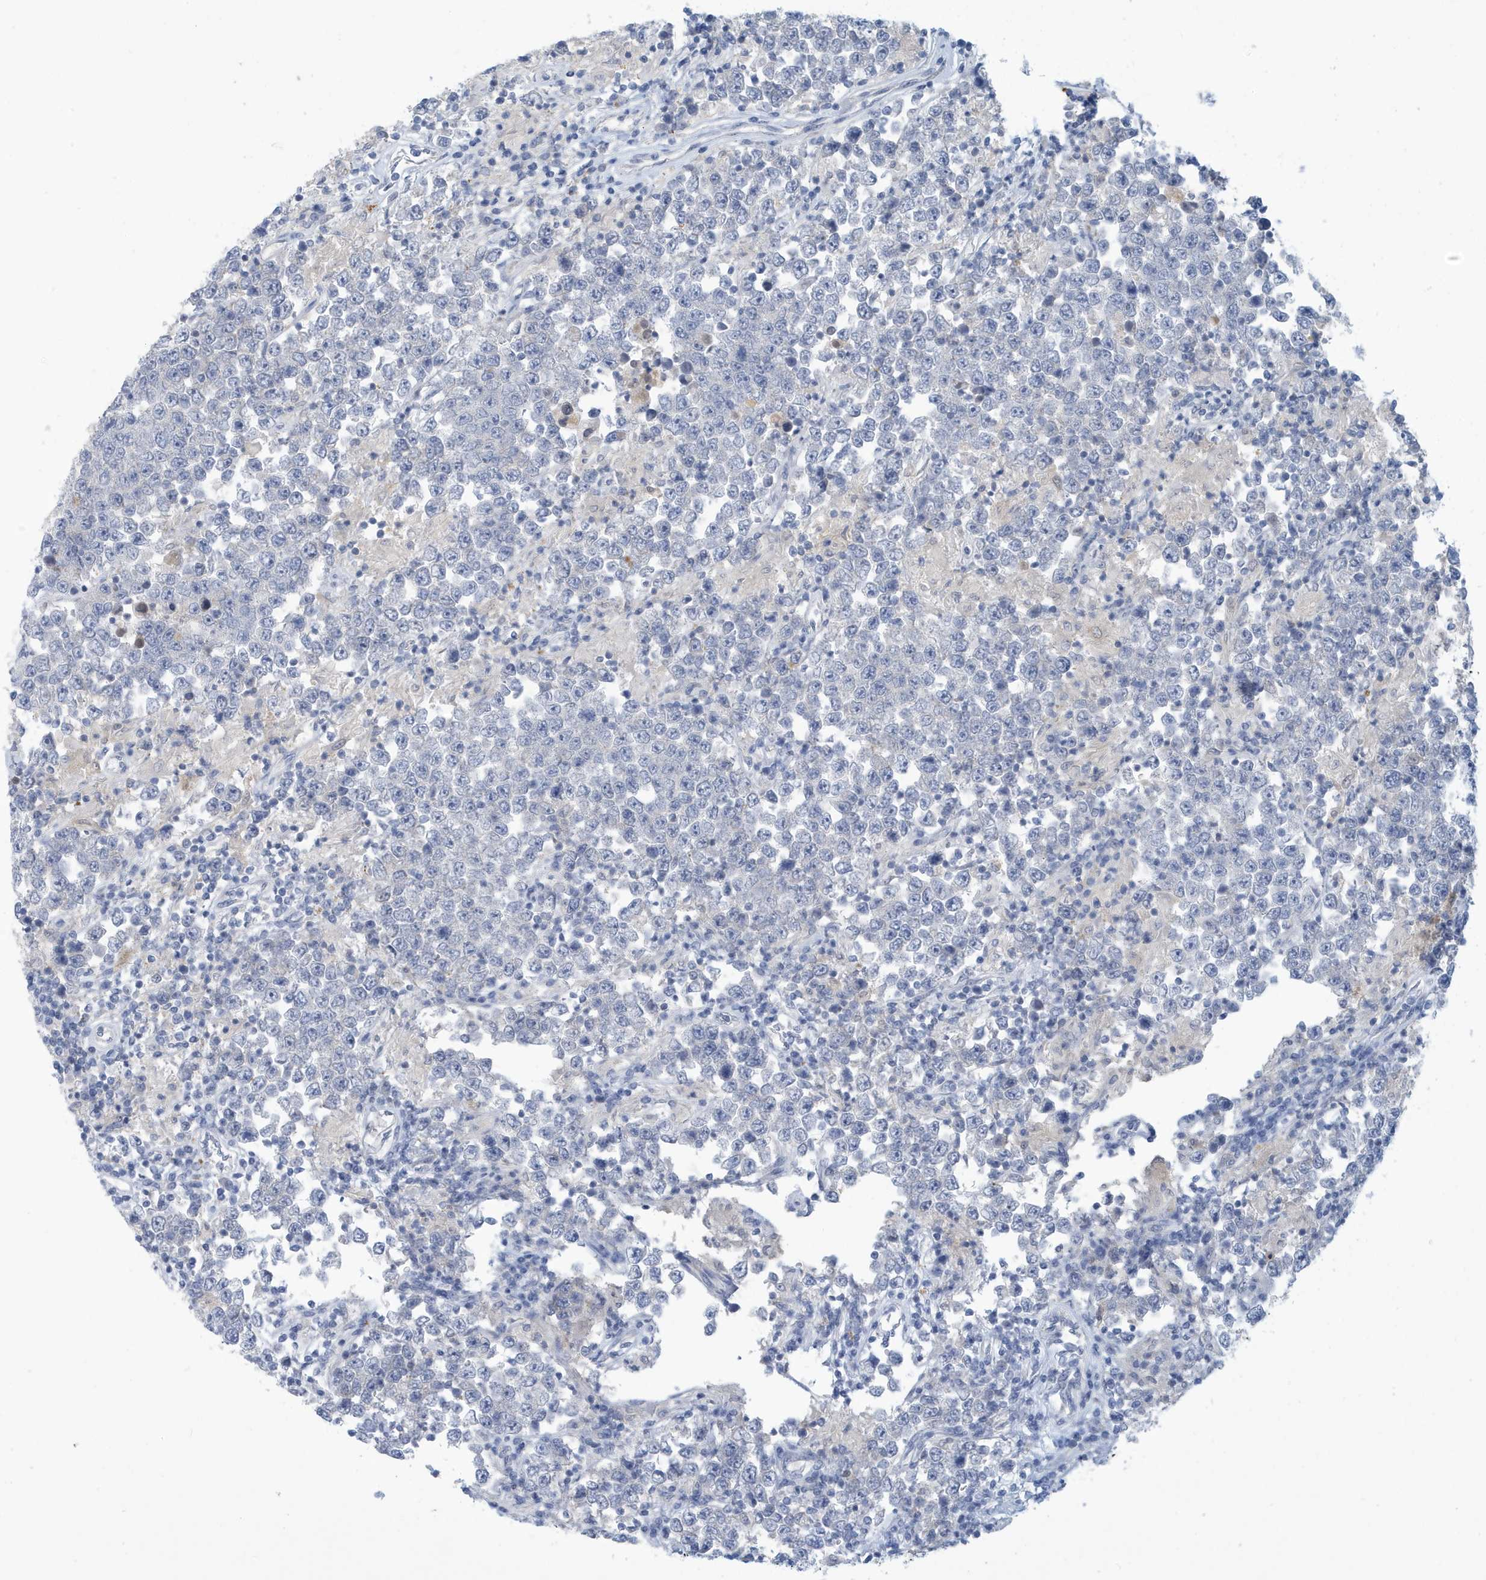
{"staining": {"intensity": "negative", "quantity": "none", "location": "none"}, "tissue": "testis cancer", "cell_type": "Tumor cells", "image_type": "cancer", "snomed": [{"axis": "morphology", "description": "Normal tissue, NOS"}, {"axis": "morphology", "description": "Urothelial carcinoma, High grade"}, {"axis": "morphology", "description": "Seminoma, NOS"}, {"axis": "morphology", "description": "Carcinoma, Embryonal, NOS"}, {"axis": "topography", "description": "Urinary bladder"}, {"axis": "topography", "description": "Testis"}], "caption": "Testis cancer (seminoma) was stained to show a protein in brown. There is no significant positivity in tumor cells.", "gene": "VTA1", "patient": {"sex": "male", "age": 41}}